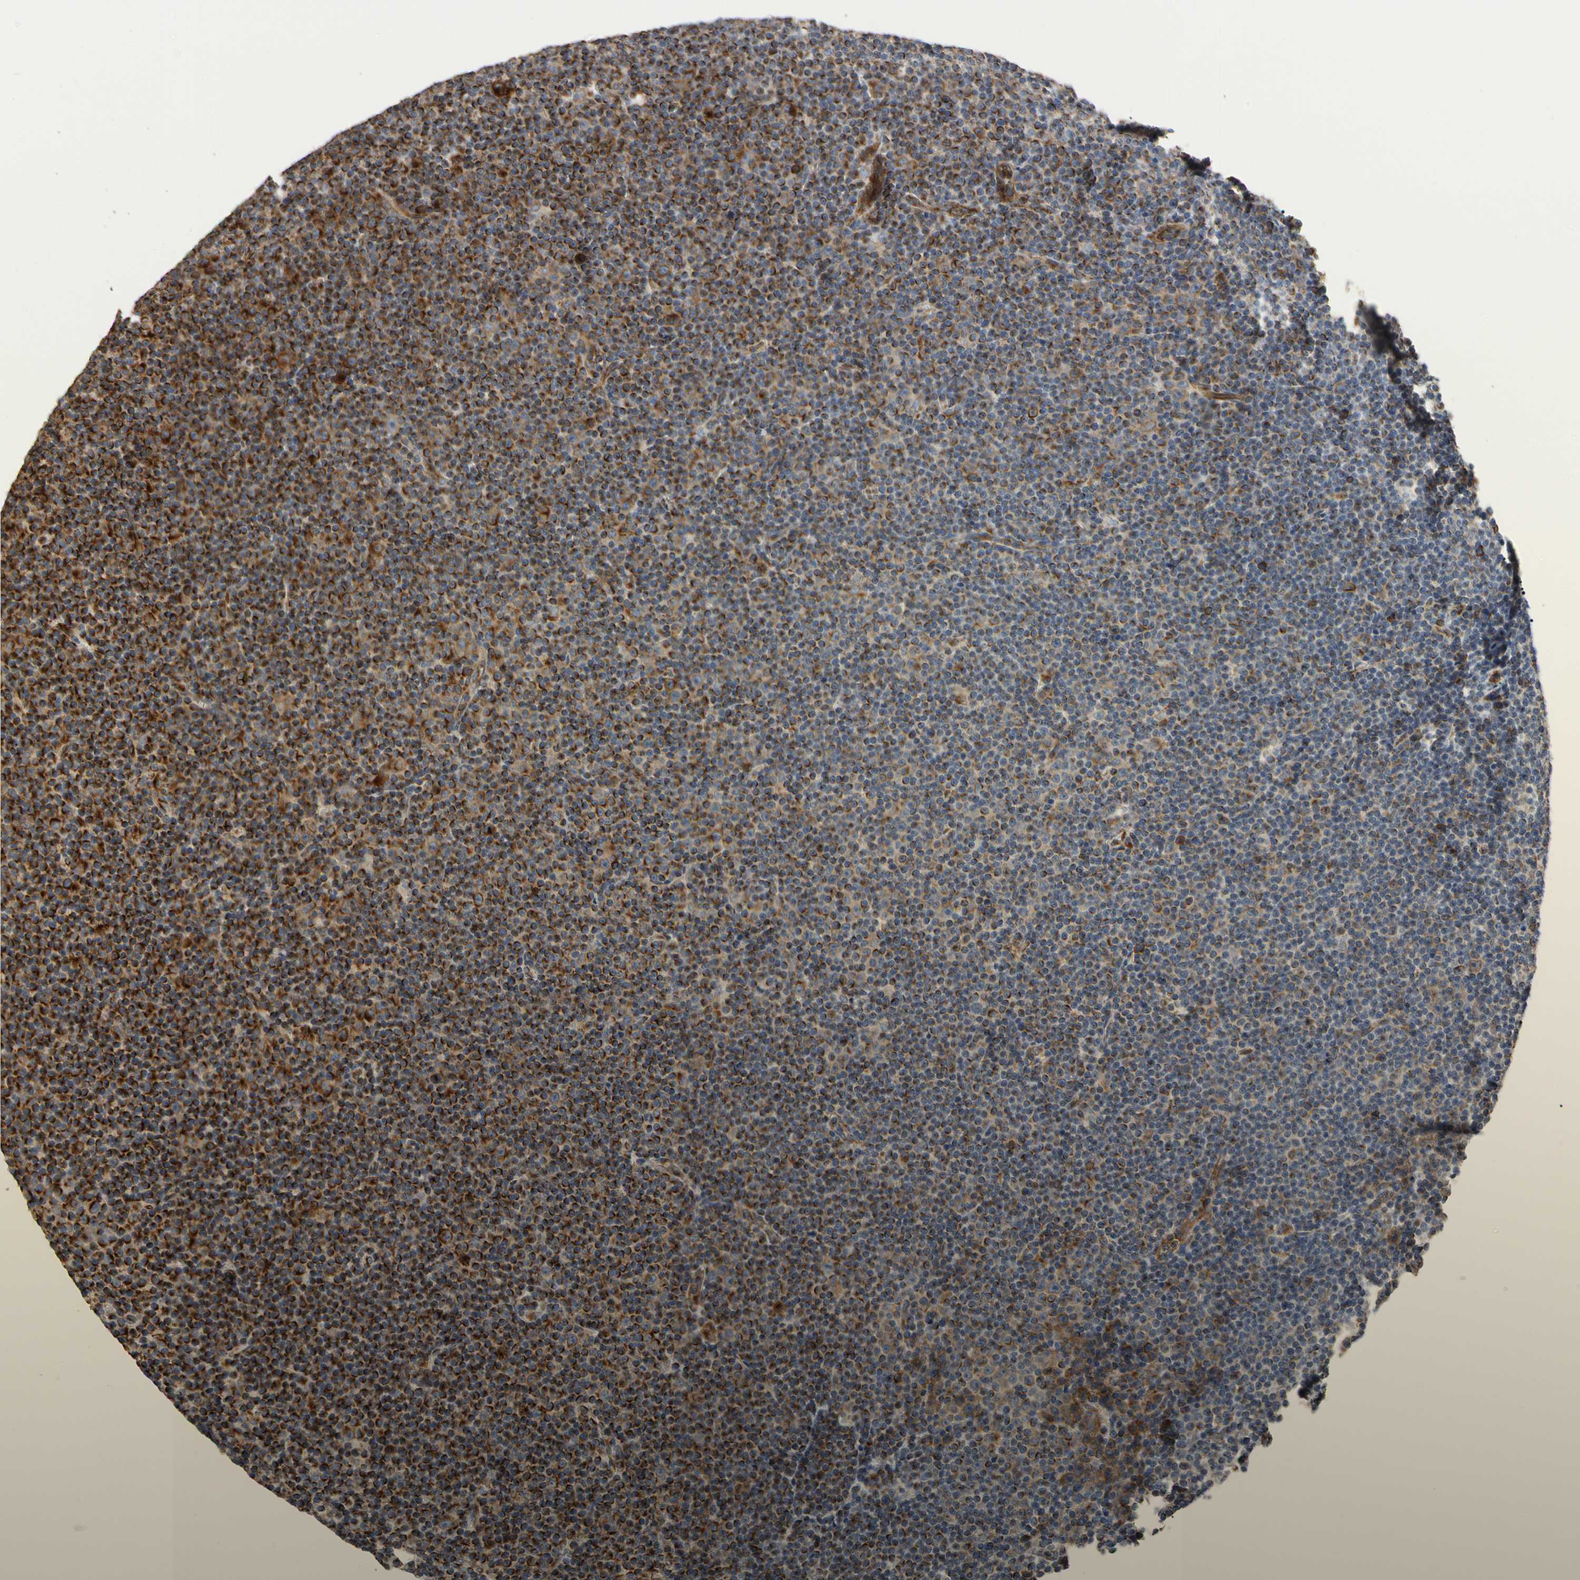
{"staining": {"intensity": "moderate", "quantity": "25%-75%", "location": "cytoplasmic/membranous"}, "tissue": "lymphoma", "cell_type": "Tumor cells", "image_type": "cancer", "snomed": [{"axis": "morphology", "description": "Malignant lymphoma, non-Hodgkin's type, Low grade"}, {"axis": "topography", "description": "Lymph node"}], "caption": "A medium amount of moderate cytoplasmic/membranous staining is appreciated in approximately 25%-75% of tumor cells in low-grade malignant lymphoma, non-Hodgkin's type tissue. (Brightfield microscopy of DAB IHC at high magnification).", "gene": "TUBA1A", "patient": {"sex": "female", "age": 67}}